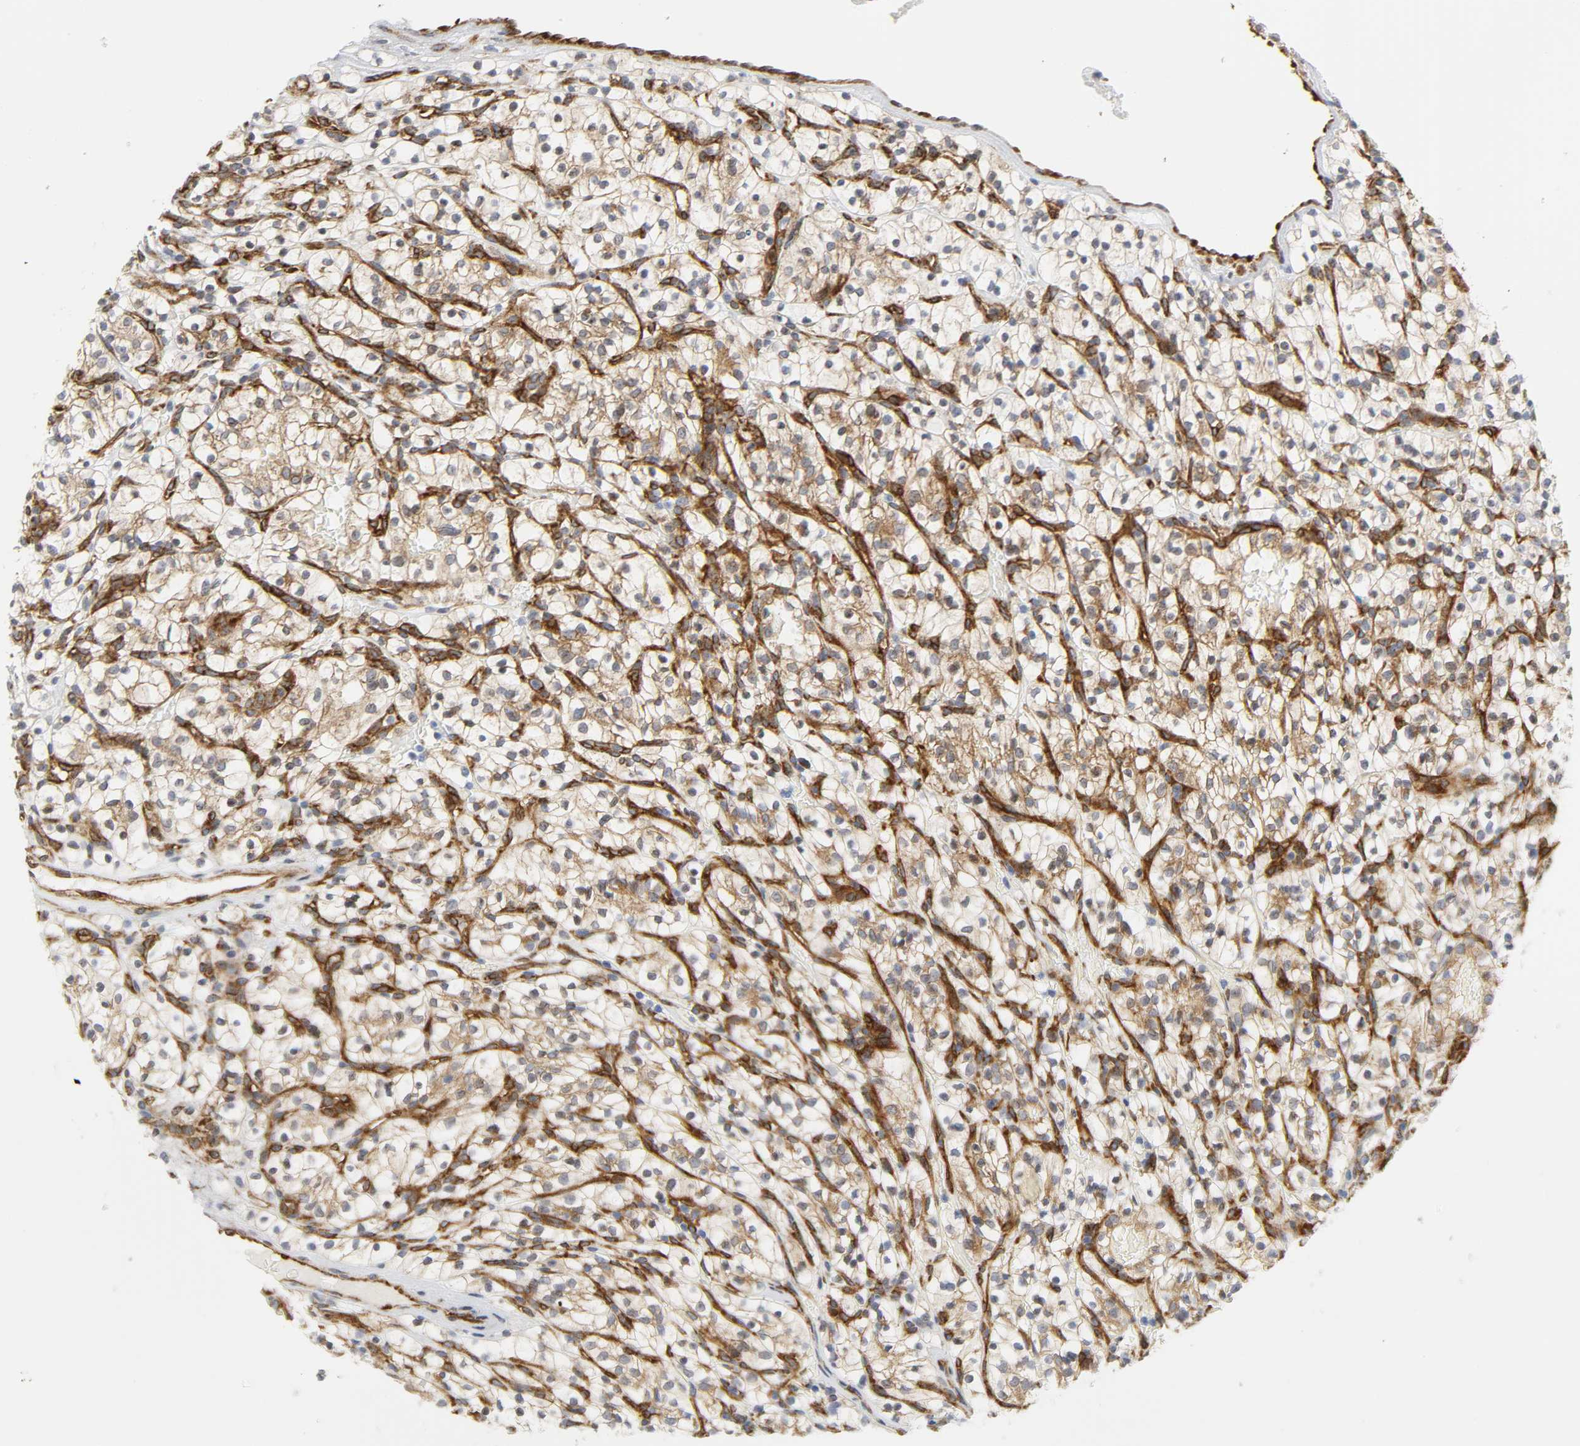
{"staining": {"intensity": "moderate", "quantity": "<25%", "location": "cytoplasmic/membranous"}, "tissue": "renal cancer", "cell_type": "Tumor cells", "image_type": "cancer", "snomed": [{"axis": "morphology", "description": "Adenocarcinoma, NOS"}, {"axis": "topography", "description": "Kidney"}], "caption": "A brown stain labels moderate cytoplasmic/membranous positivity of a protein in adenocarcinoma (renal) tumor cells. Immunohistochemistry stains the protein of interest in brown and the nuclei are stained blue.", "gene": "DOCK1", "patient": {"sex": "female", "age": 57}}